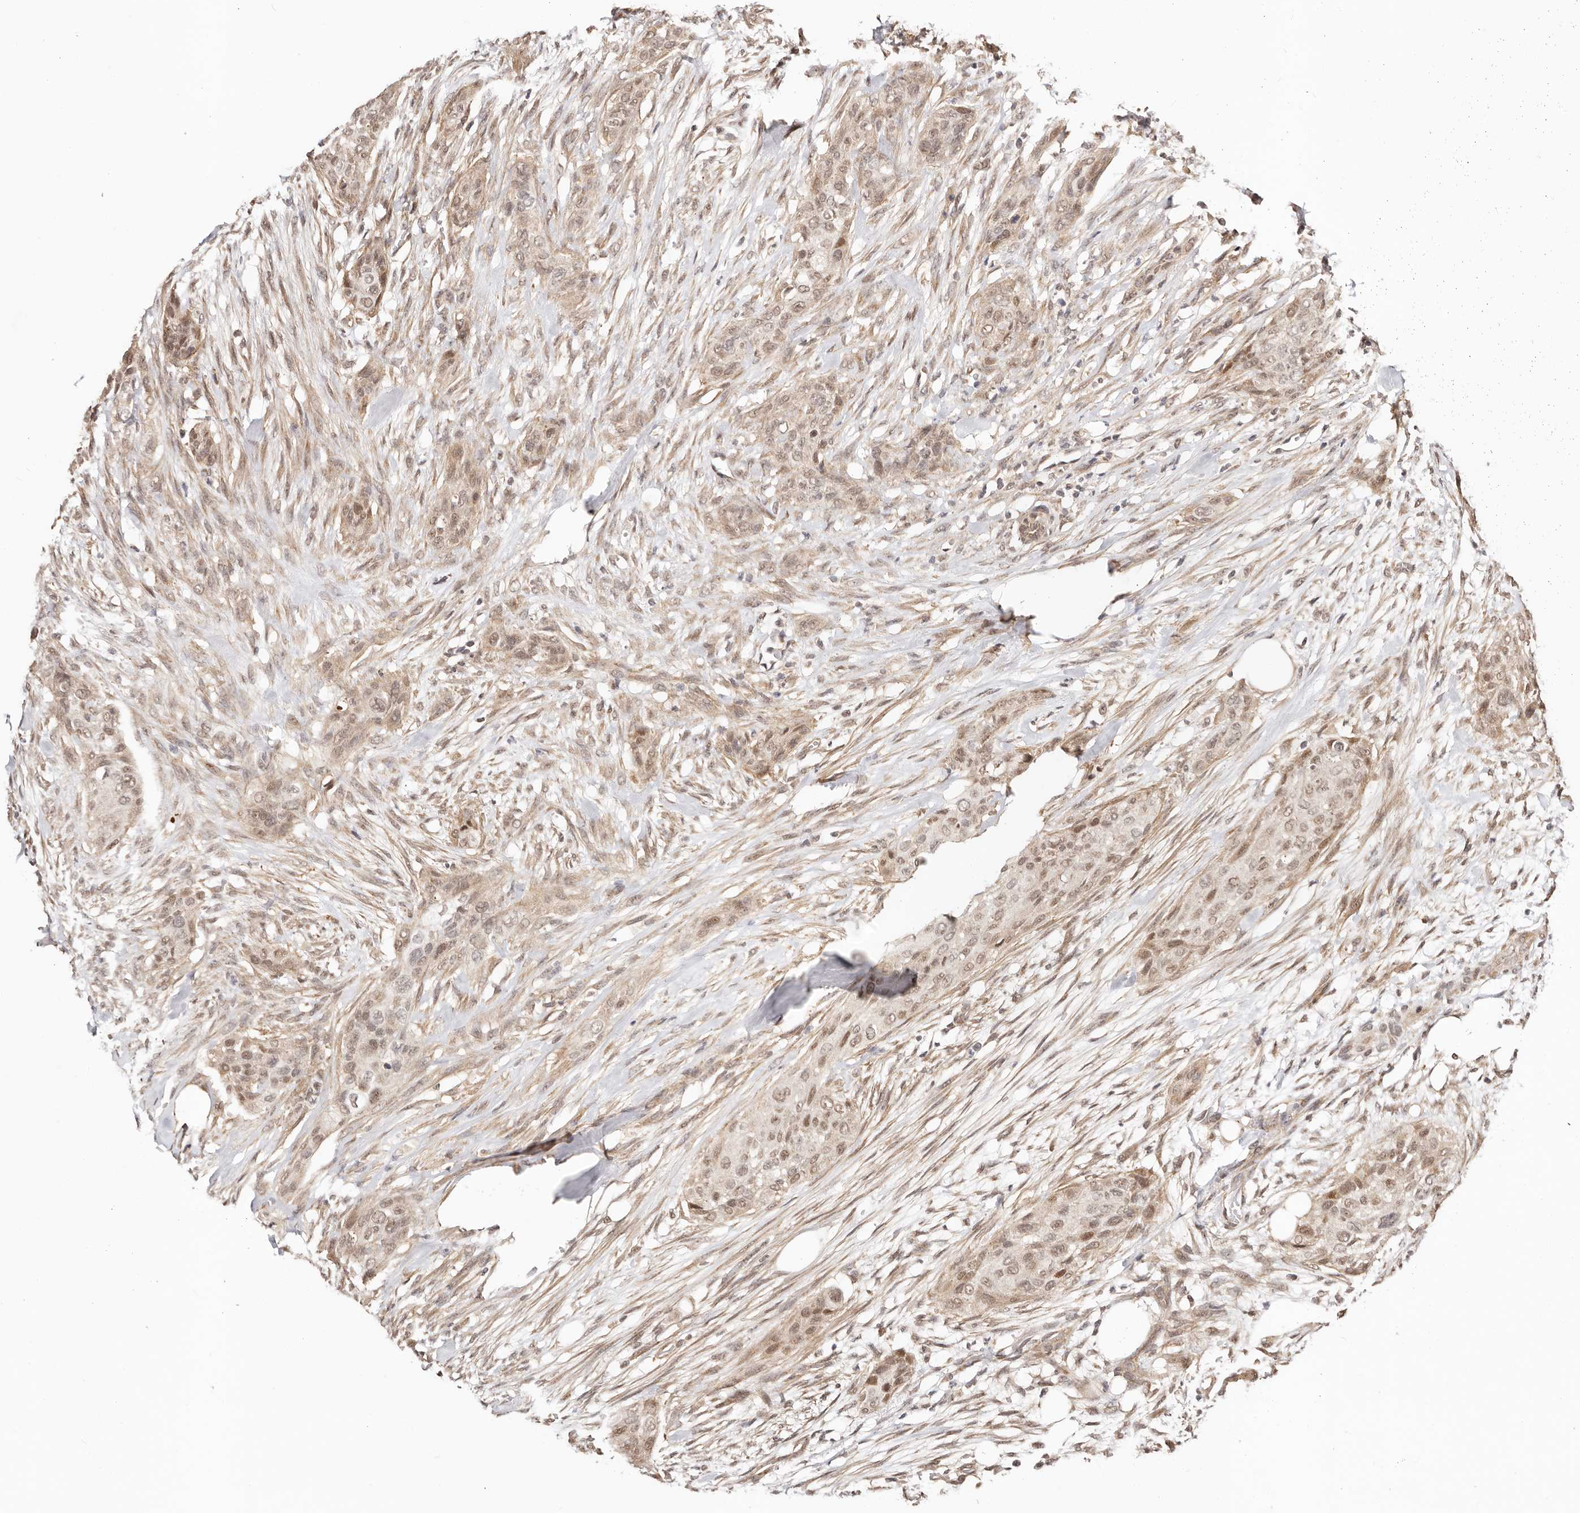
{"staining": {"intensity": "weak", "quantity": ">75%", "location": "nuclear"}, "tissue": "urothelial cancer", "cell_type": "Tumor cells", "image_type": "cancer", "snomed": [{"axis": "morphology", "description": "Urothelial carcinoma, High grade"}, {"axis": "topography", "description": "Urinary bladder"}], "caption": "Urothelial cancer stained with IHC exhibits weak nuclear staining in about >75% of tumor cells. The staining was performed using DAB, with brown indicating positive protein expression. Nuclei are stained blue with hematoxylin.", "gene": "CTNNBL1", "patient": {"sex": "male", "age": 35}}